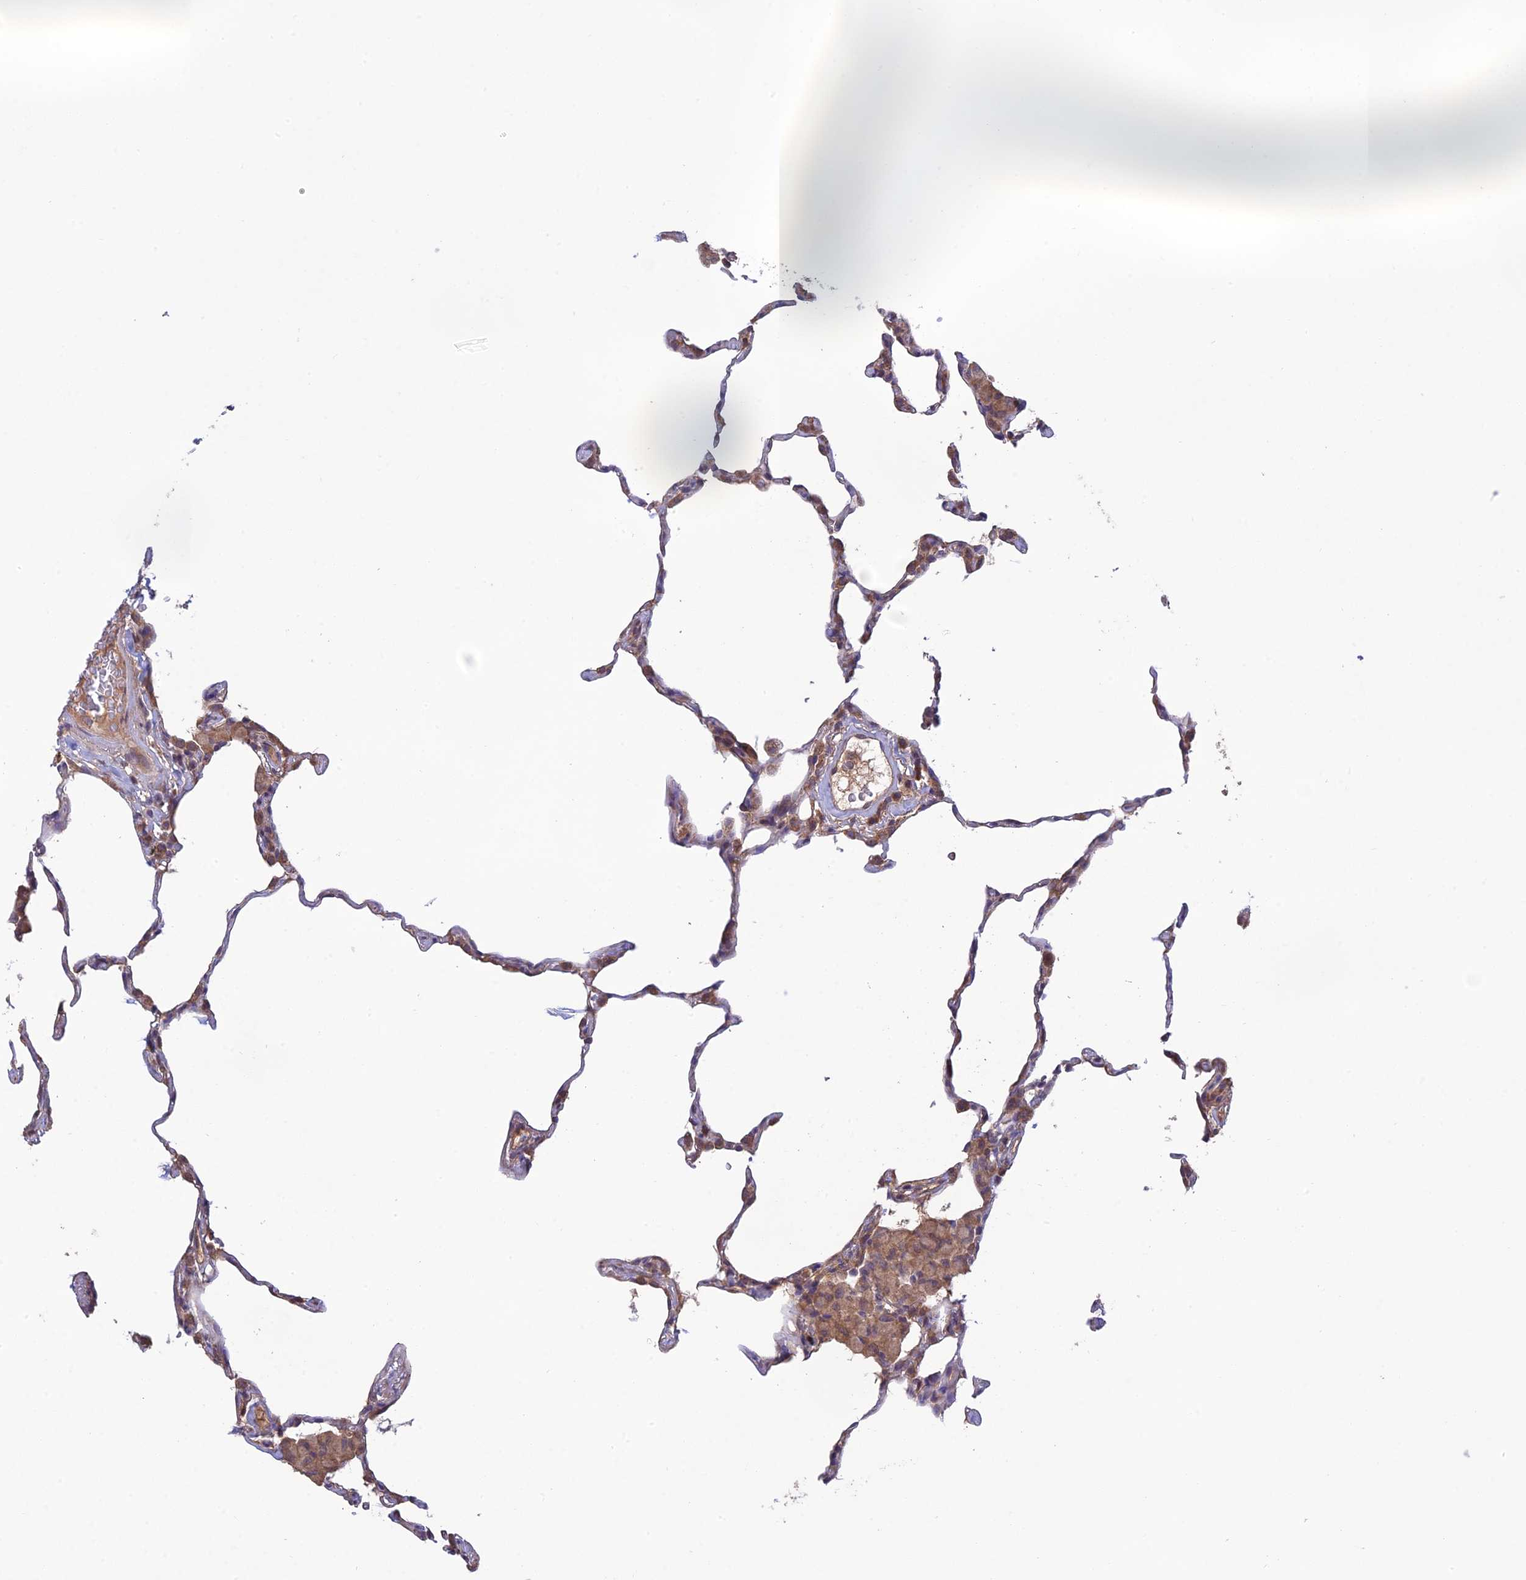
{"staining": {"intensity": "moderate", "quantity": "<25%", "location": "cytoplasmic/membranous,nuclear"}, "tissue": "lung", "cell_type": "Alveolar cells", "image_type": "normal", "snomed": [{"axis": "morphology", "description": "Normal tissue, NOS"}, {"axis": "topography", "description": "Lung"}], "caption": "A histopathology image of lung stained for a protein shows moderate cytoplasmic/membranous,nuclear brown staining in alveolar cells.", "gene": "MRNIP", "patient": {"sex": "female", "age": 57}}